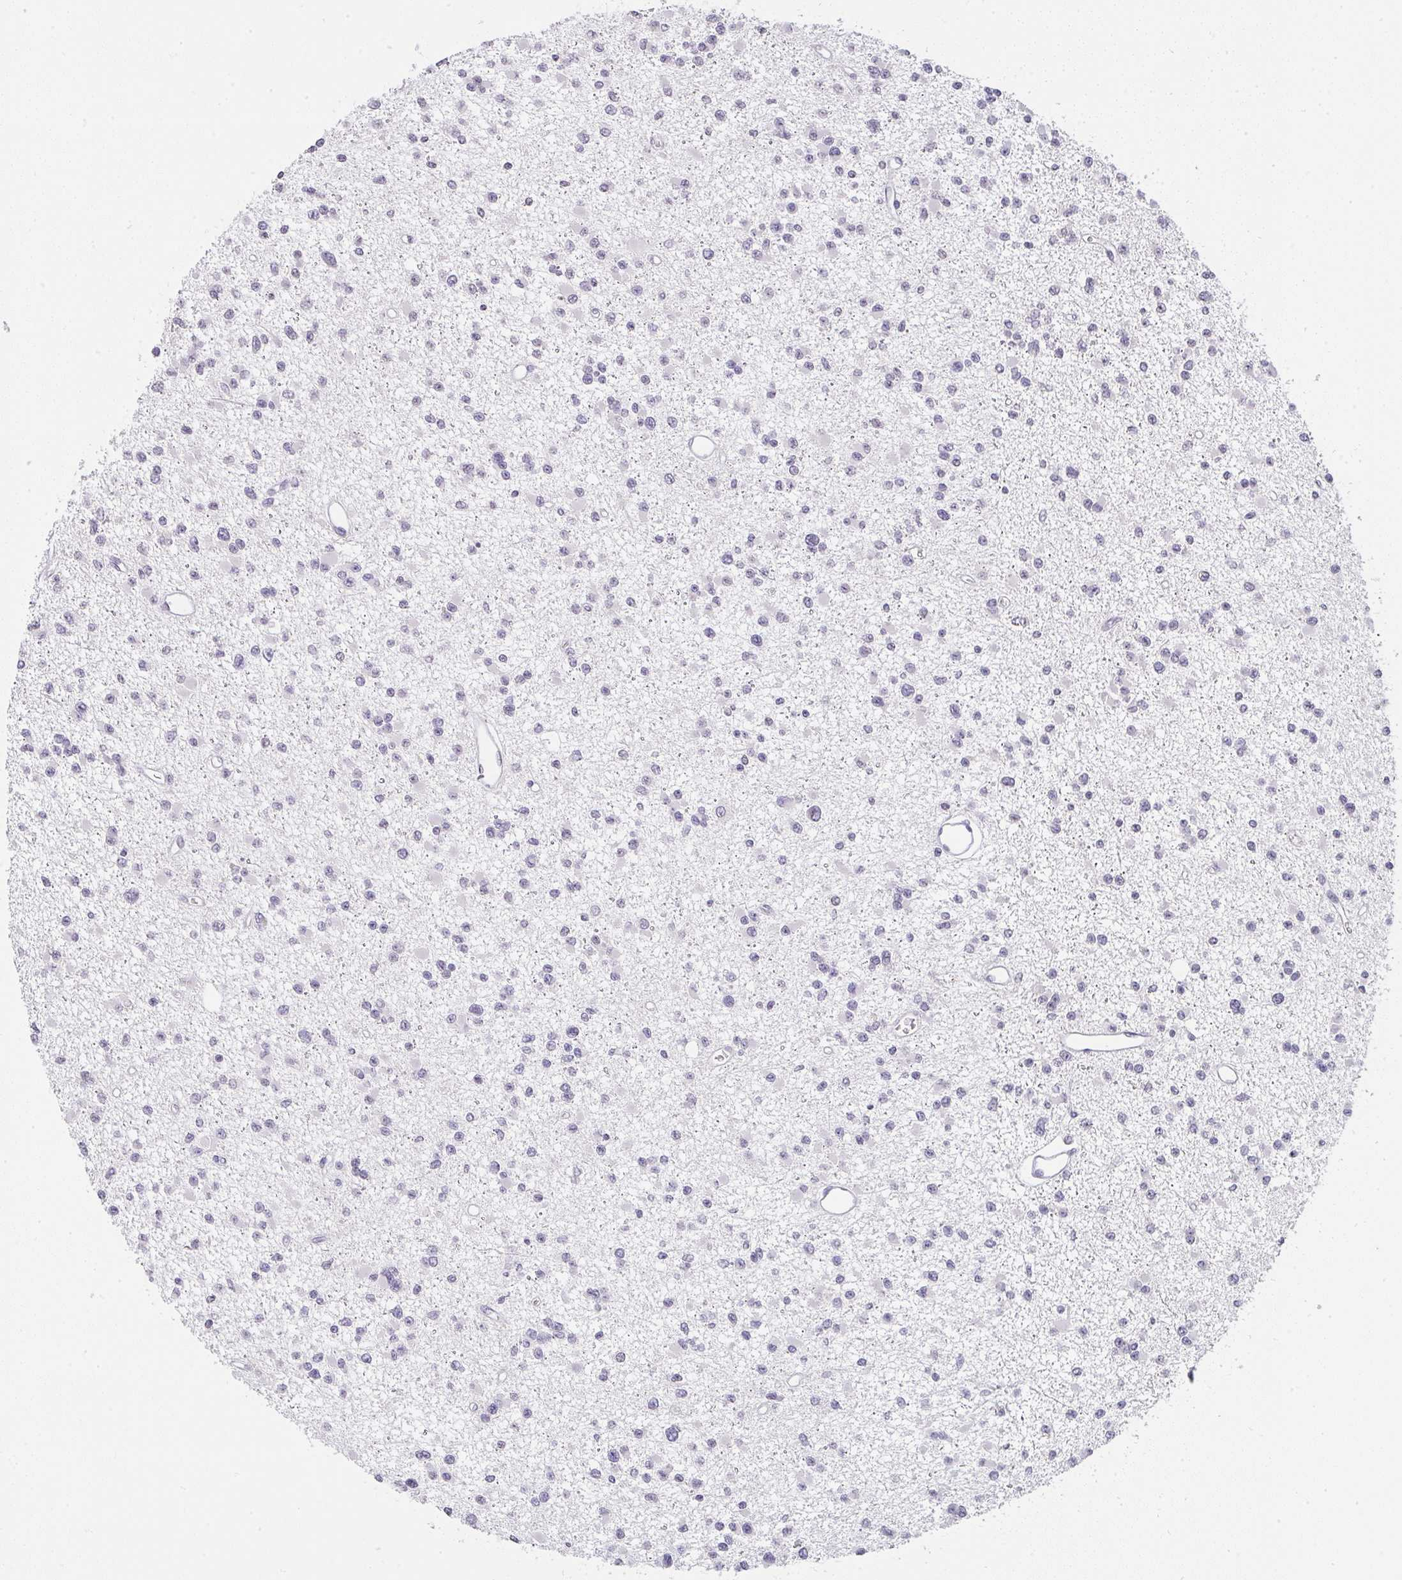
{"staining": {"intensity": "negative", "quantity": "none", "location": "none"}, "tissue": "glioma", "cell_type": "Tumor cells", "image_type": "cancer", "snomed": [{"axis": "morphology", "description": "Glioma, malignant, Low grade"}, {"axis": "topography", "description": "Brain"}], "caption": "DAB (3,3'-diaminobenzidine) immunohistochemical staining of low-grade glioma (malignant) demonstrates no significant positivity in tumor cells.", "gene": "CACNA1S", "patient": {"sex": "female", "age": 22}}